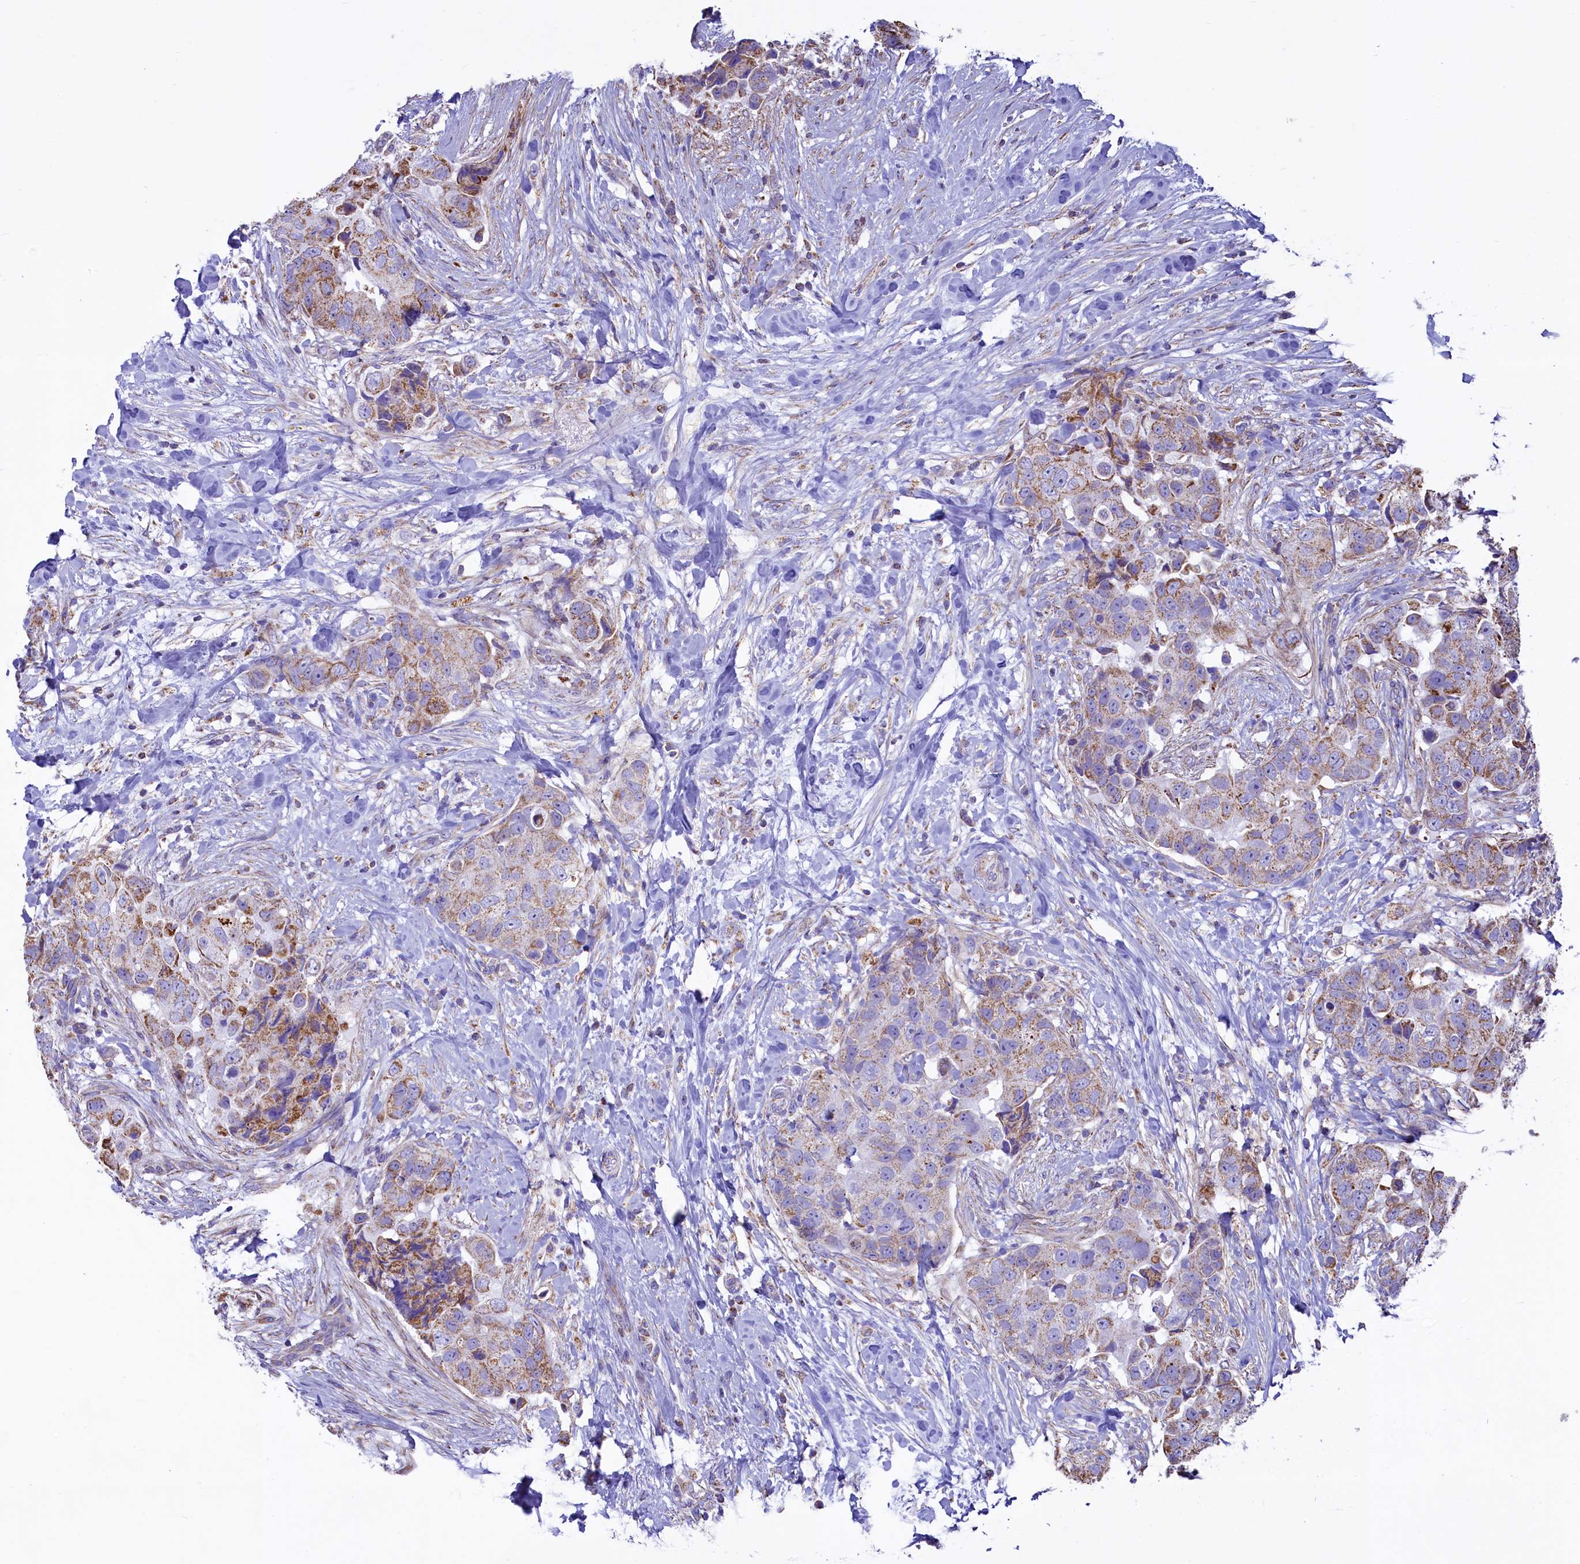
{"staining": {"intensity": "moderate", "quantity": "<25%", "location": "cytoplasmic/membranous"}, "tissue": "breast cancer", "cell_type": "Tumor cells", "image_type": "cancer", "snomed": [{"axis": "morphology", "description": "Normal tissue, NOS"}, {"axis": "morphology", "description": "Duct carcinoma"}, {"axis": "topography", "description": "Breast"}], "caption": "An image showing moderate cytoplasmic/membranous positivity in approximately <25% of tumor cells in breast invasive ductal carcinoma, as visualized by brown immunohistochemical staining.", "gene": "VWCE", "patient": {"sex": "female", "age": 62}}